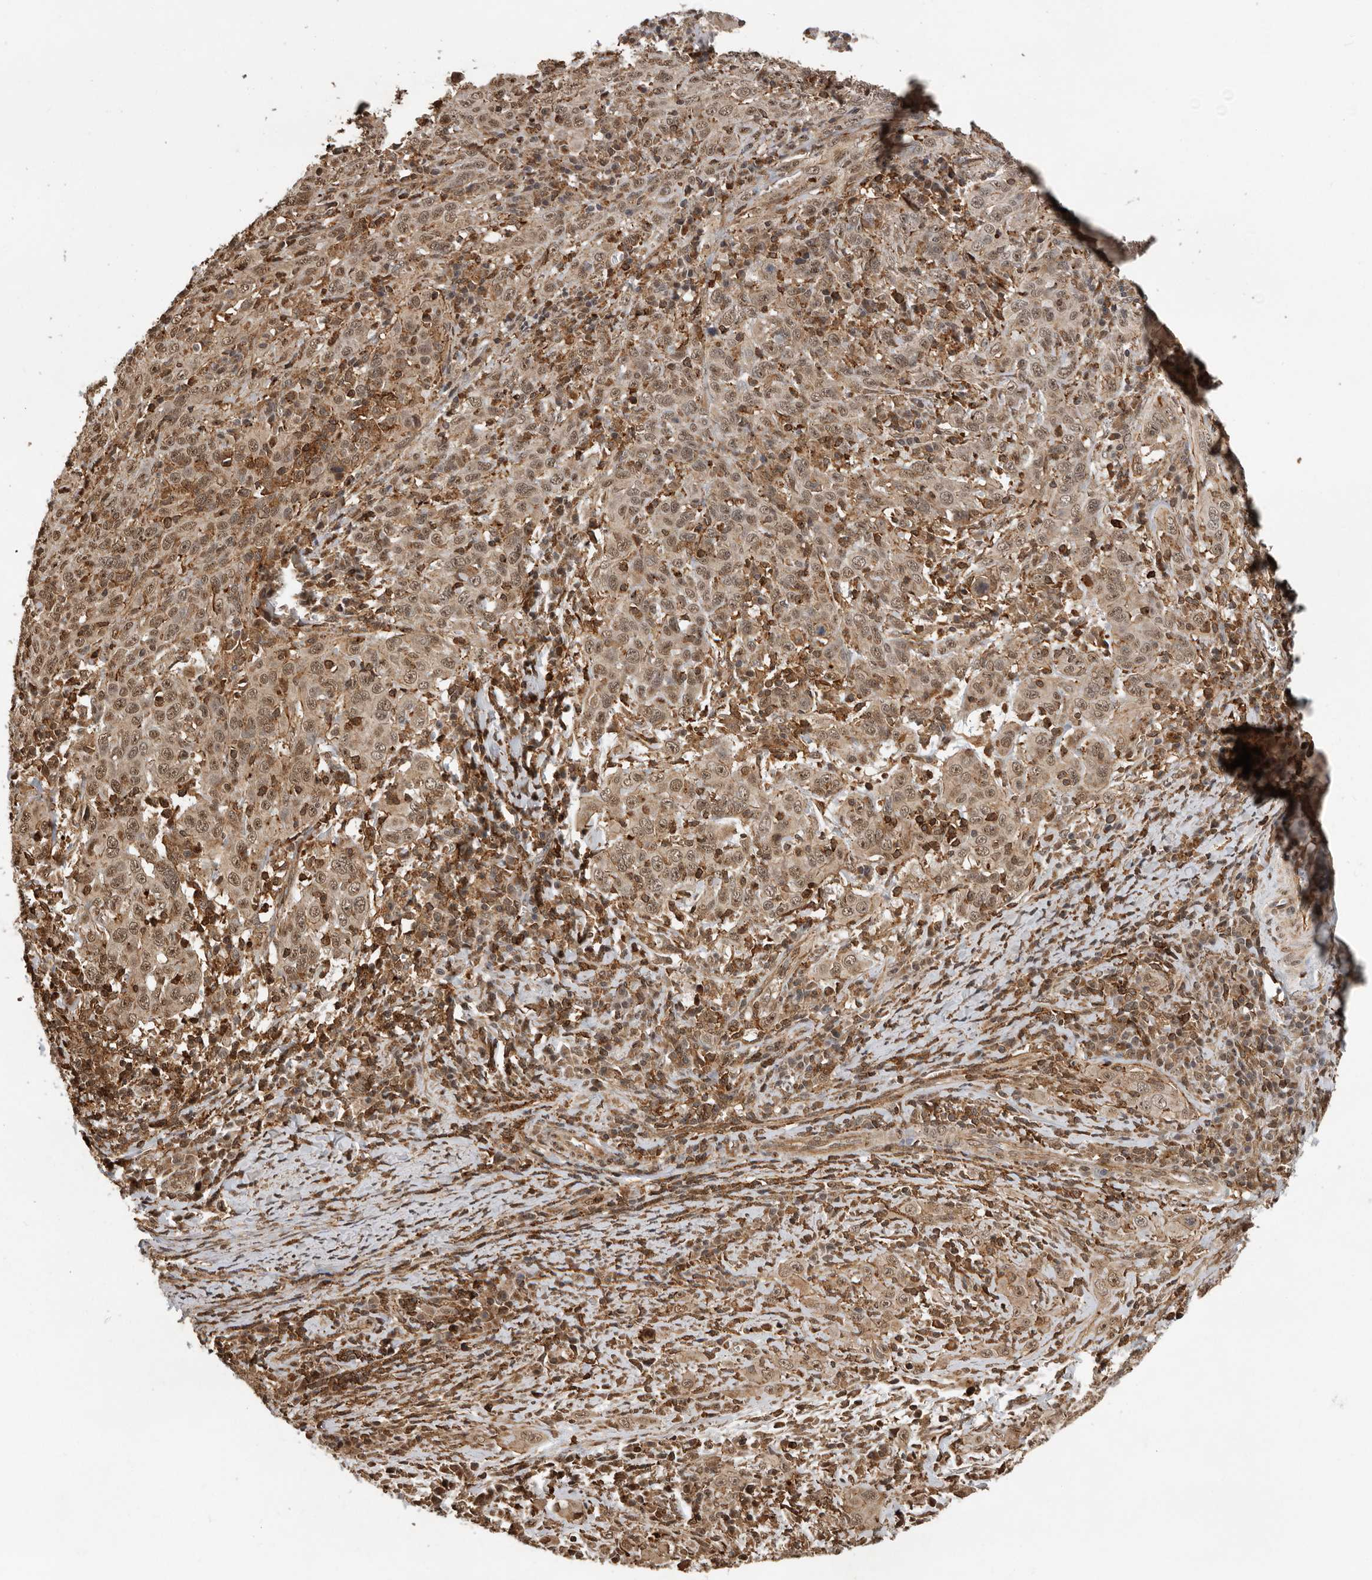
{"staining": {"intensity": "moderate", "quantity": ">75%", "location": "cytoplasmic/membranous,nuclear"}, "tissue": "cervical cancer", "cell_type": "Tumor cells", "image_type": "cancer", "snomed": [{"axis": "morphology", "description": "Squamous cell carcinoma, NOS"}, {"axis": "topography", "description": "Cervix"}], "caption": "Immunohistochemistry of cervical squamous cell carcinoma exhibits medium levels of moderate cytoplasmic/membranous and nuclear staining in about >75% of tumor cells.", "gene": "RNF157", "patient": {"sex": "female", "age": 46}}